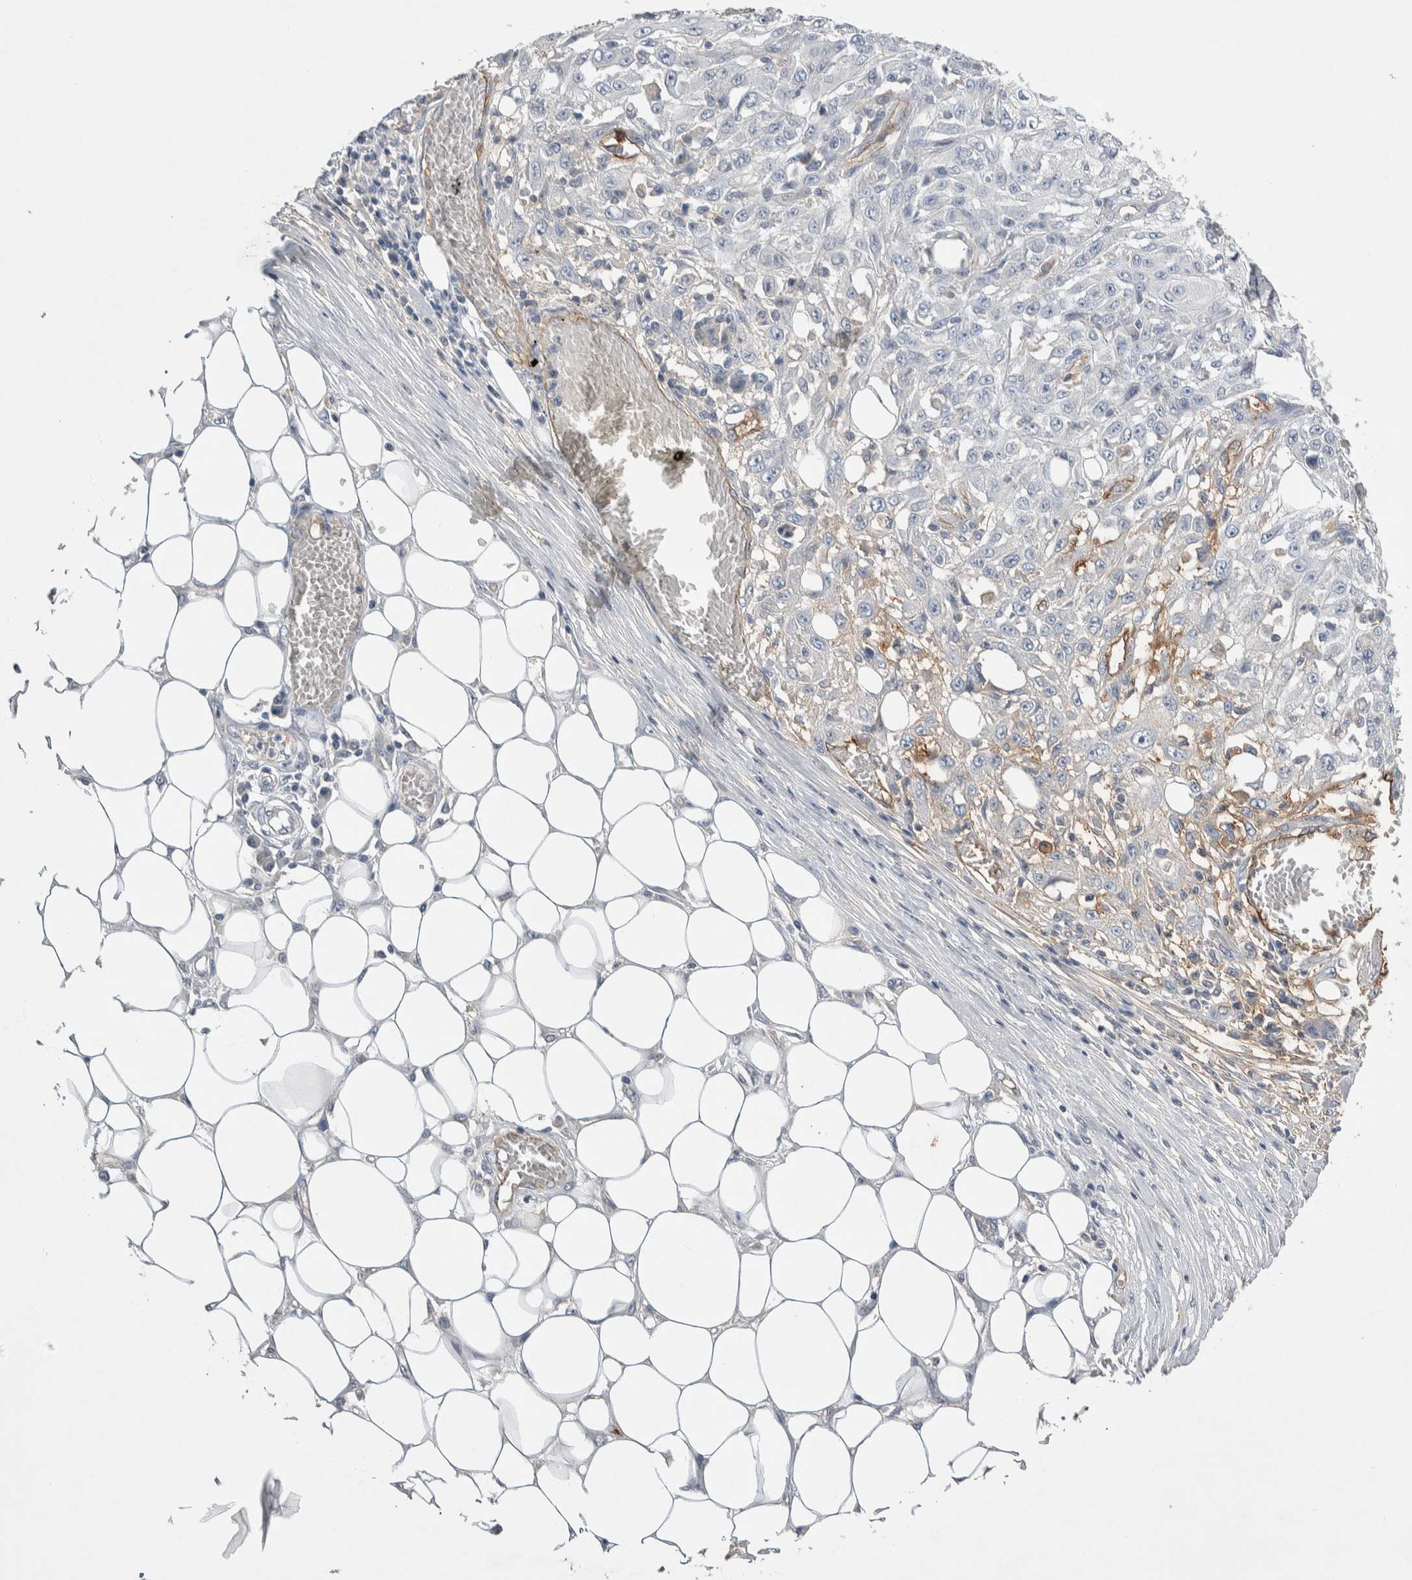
{"staining": {"intensity": "negative", "quantity": "none", "location": "none"}, "tissue": "skin cancer", "cell_type": "Tumor cells", "image_type": "cancer", "snomed": [{"axis": "morphology", "description": "Squamous cell carcinoma, NOS"}, {"axis": "morphology", "description": "Squamous cell carcinoma, metastatic, NOS"}, {"axis": "topography", "description": "Skin"}, {"axis": "topography", "description": "Lymph node"}], "caption": "Immunohistochemistry (IHC) photomicrograph of human squamous cell carcinoma (skin) stained for a protein (brown), which displays no positivity in tumor cells.", "gene": "CEP131", "patient": {"sex": "male", "age": 75}}